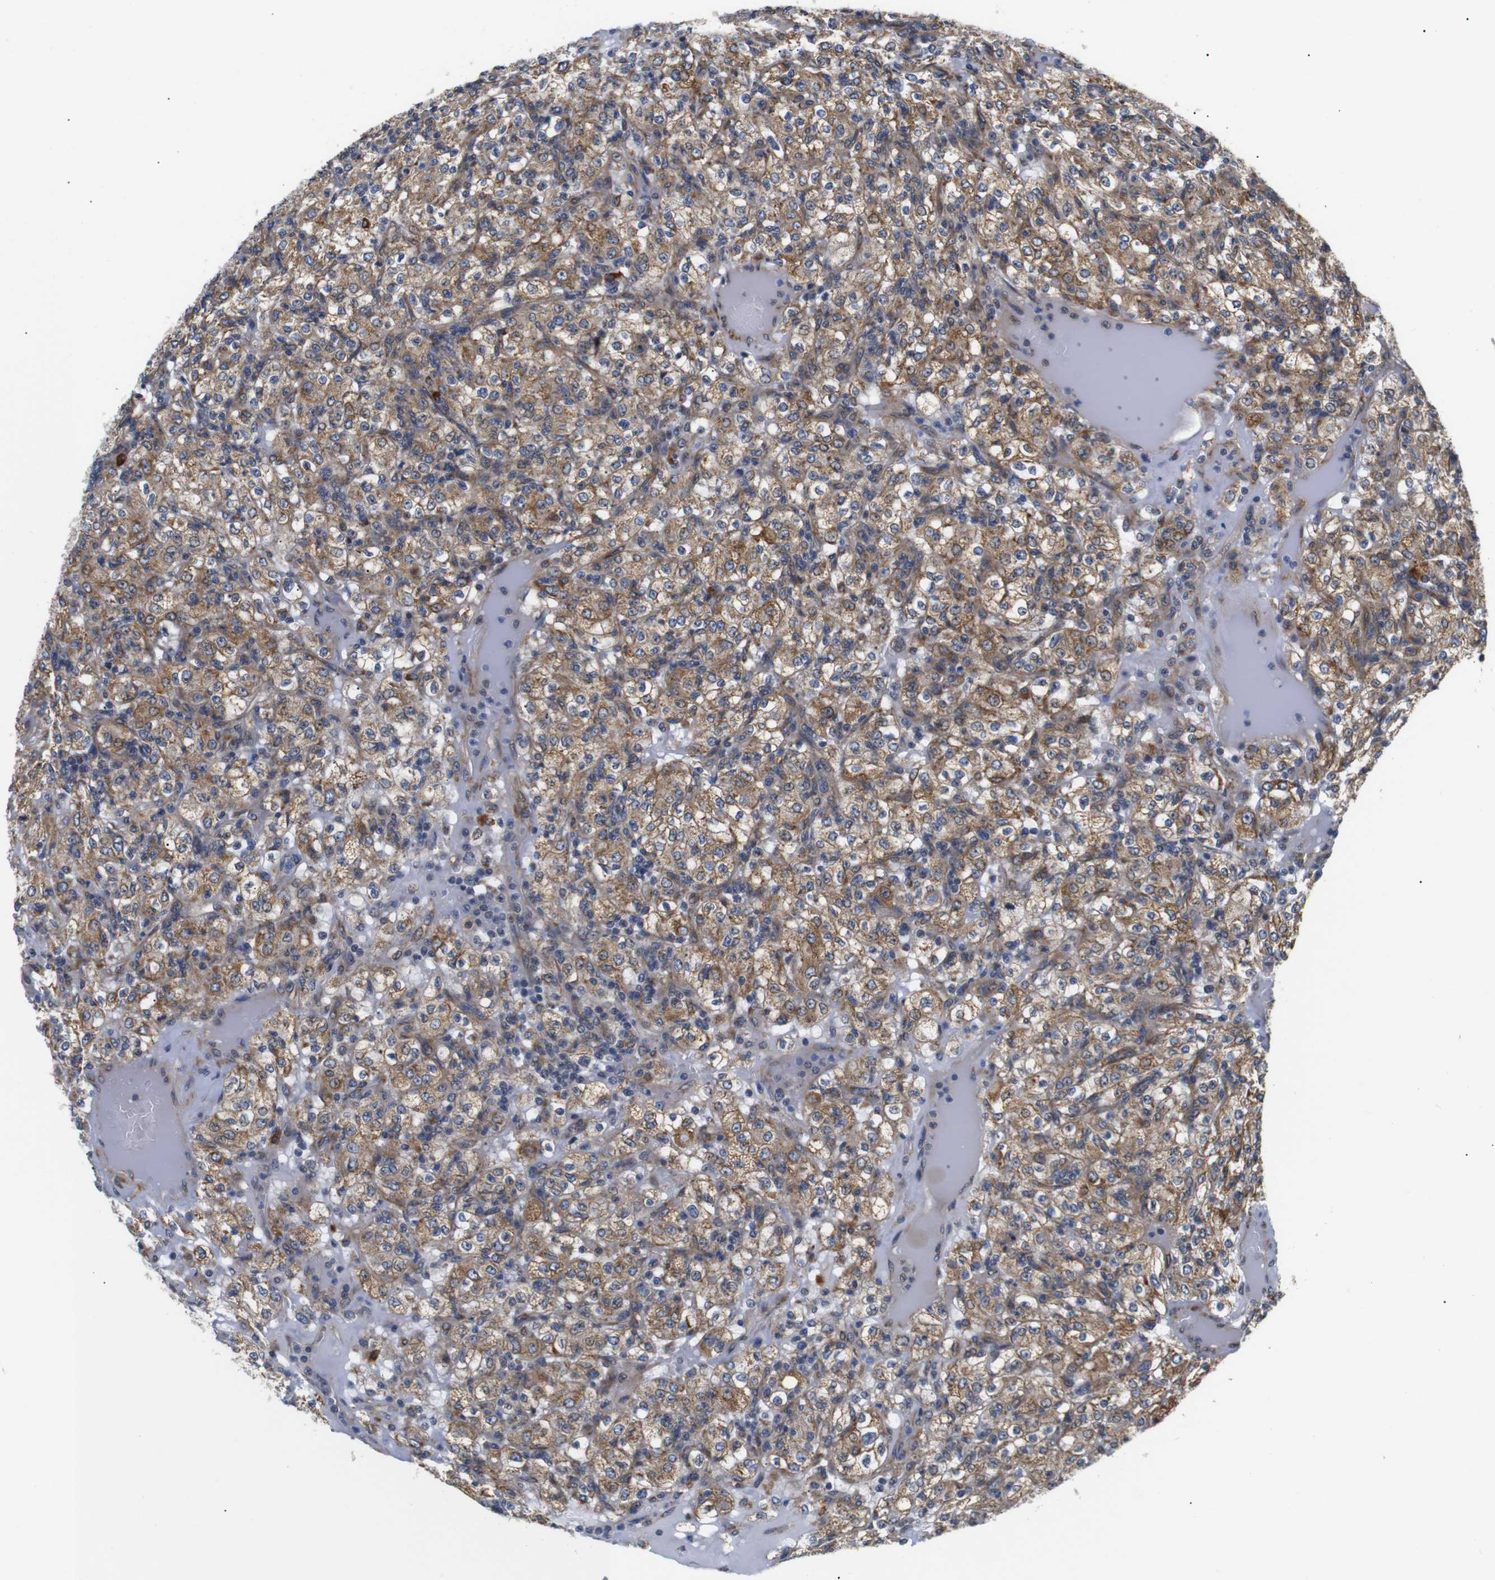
{"staining": {"intensity": "moderate", "quantity": ">75%", "location": "cytoplasmic/membranous"}, "tissue": "renal cancer", "cell_type": "Tumor cells", "image_type": "cancer", "snomed": [{"axis": "morphology", "description": "Normal tissue, NOS"}, {"axis": "morphology", "description": "Adenocarcinoma, NOS"}, {"axis": "topography", "description": "Kidney"}], "caption": "Adenocarcinoma (renal) stained for a protein shows moderate cytoplasmic/membranous positivity in tumor cells.", "gene": "KANK4", "patient": {"sex": "female", "age": 72}}